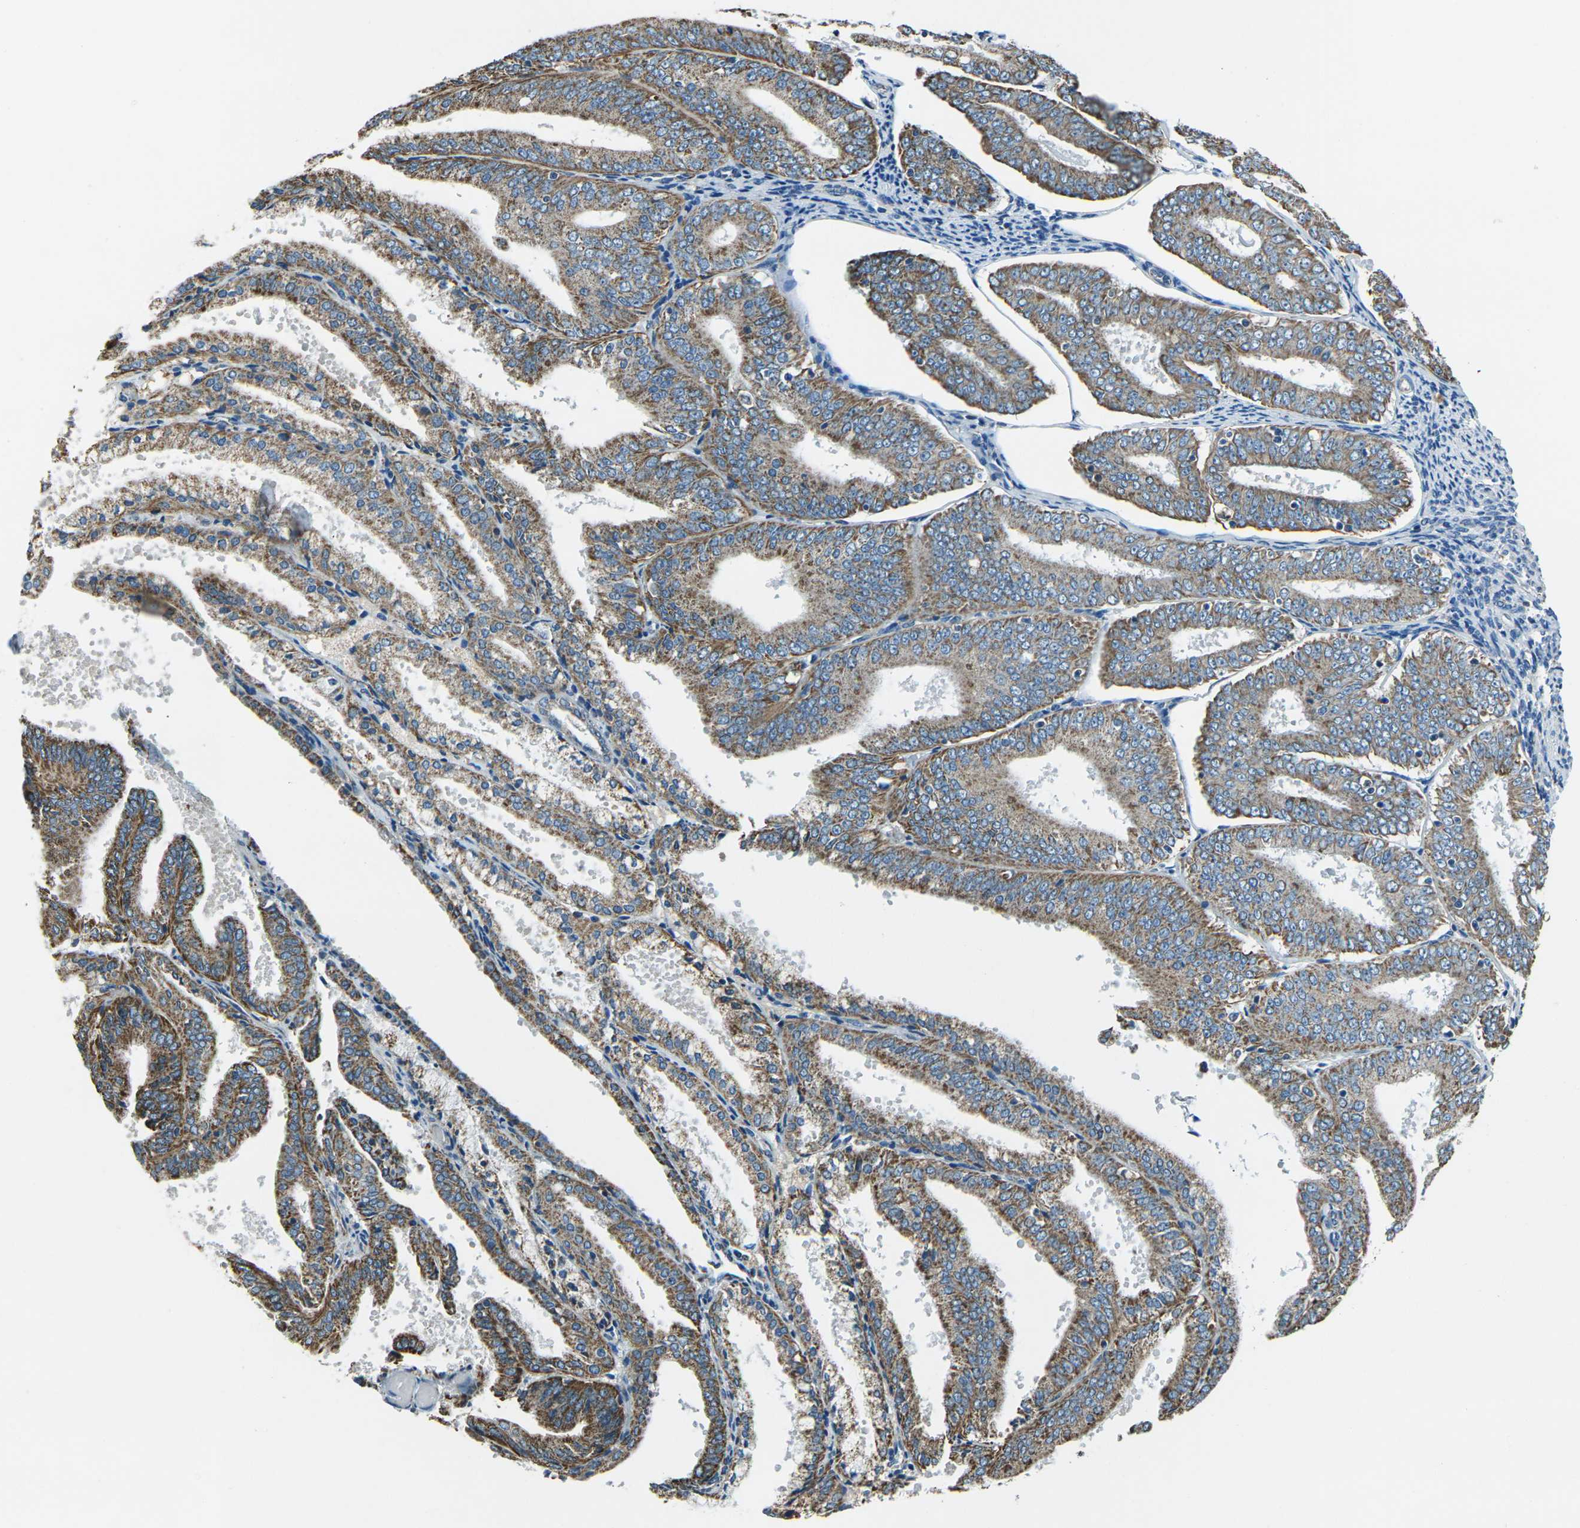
{"staining": {"intensity": "moderate", "quantity": ">75%", "location": "cytoplasmic/membranous"}, "tissue": "endometrial cancer", "cell_type": "Tumor cells", "image_type": "cancer", "snomed": [{"axis": "morphology", "description": "Adenocarcinoma, NOS"}, {"axis": "topography", "description": "Endometrium"}], "caption": "Endometrial cancer was stained to show a protein in brown. There is medium levels of moderate cytoplasmic/membranous positivity in about >75% of tumor cells.", "gene": "IRF3", "patient": {"sex": "female", "age": 63}}